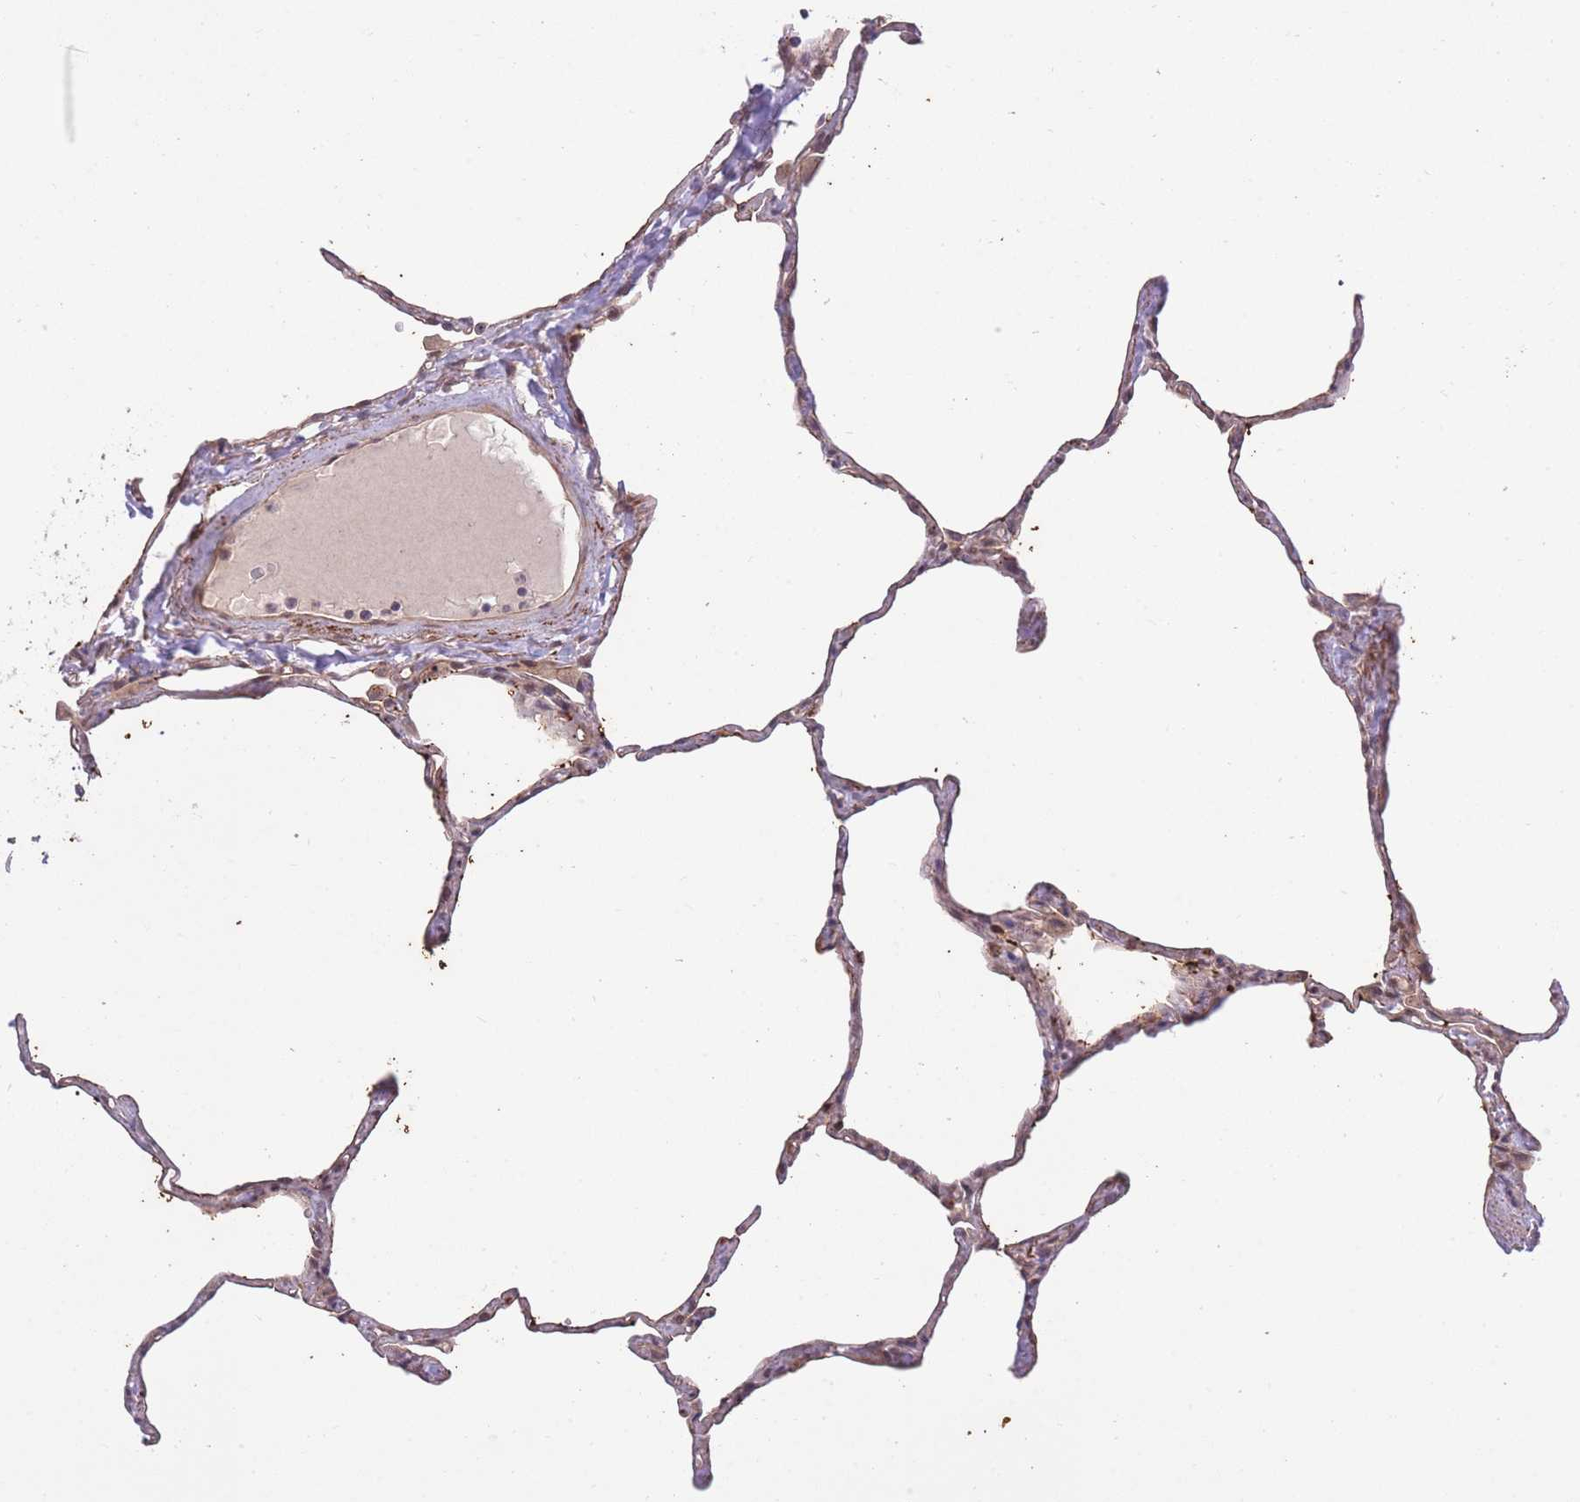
{"staining": {"intensity": "weak", "quantity": "<25%", "location": "cytoplasmic/membranous"}, "tissue": "lung", "cell_type": "Alveolar cells", "image_type": "normal", "snomed": [{"axis": "morphology", "description": "Normal tissue, NOS"}, {"axis": "topography", "description": "Lung"}], "caption": "DAB immunohistochemical staining of benign human lung demonstrates no significant staining in alveolar cells.", "gene": "ELOA2", "patient": {"sex": "male", "age": 65}}